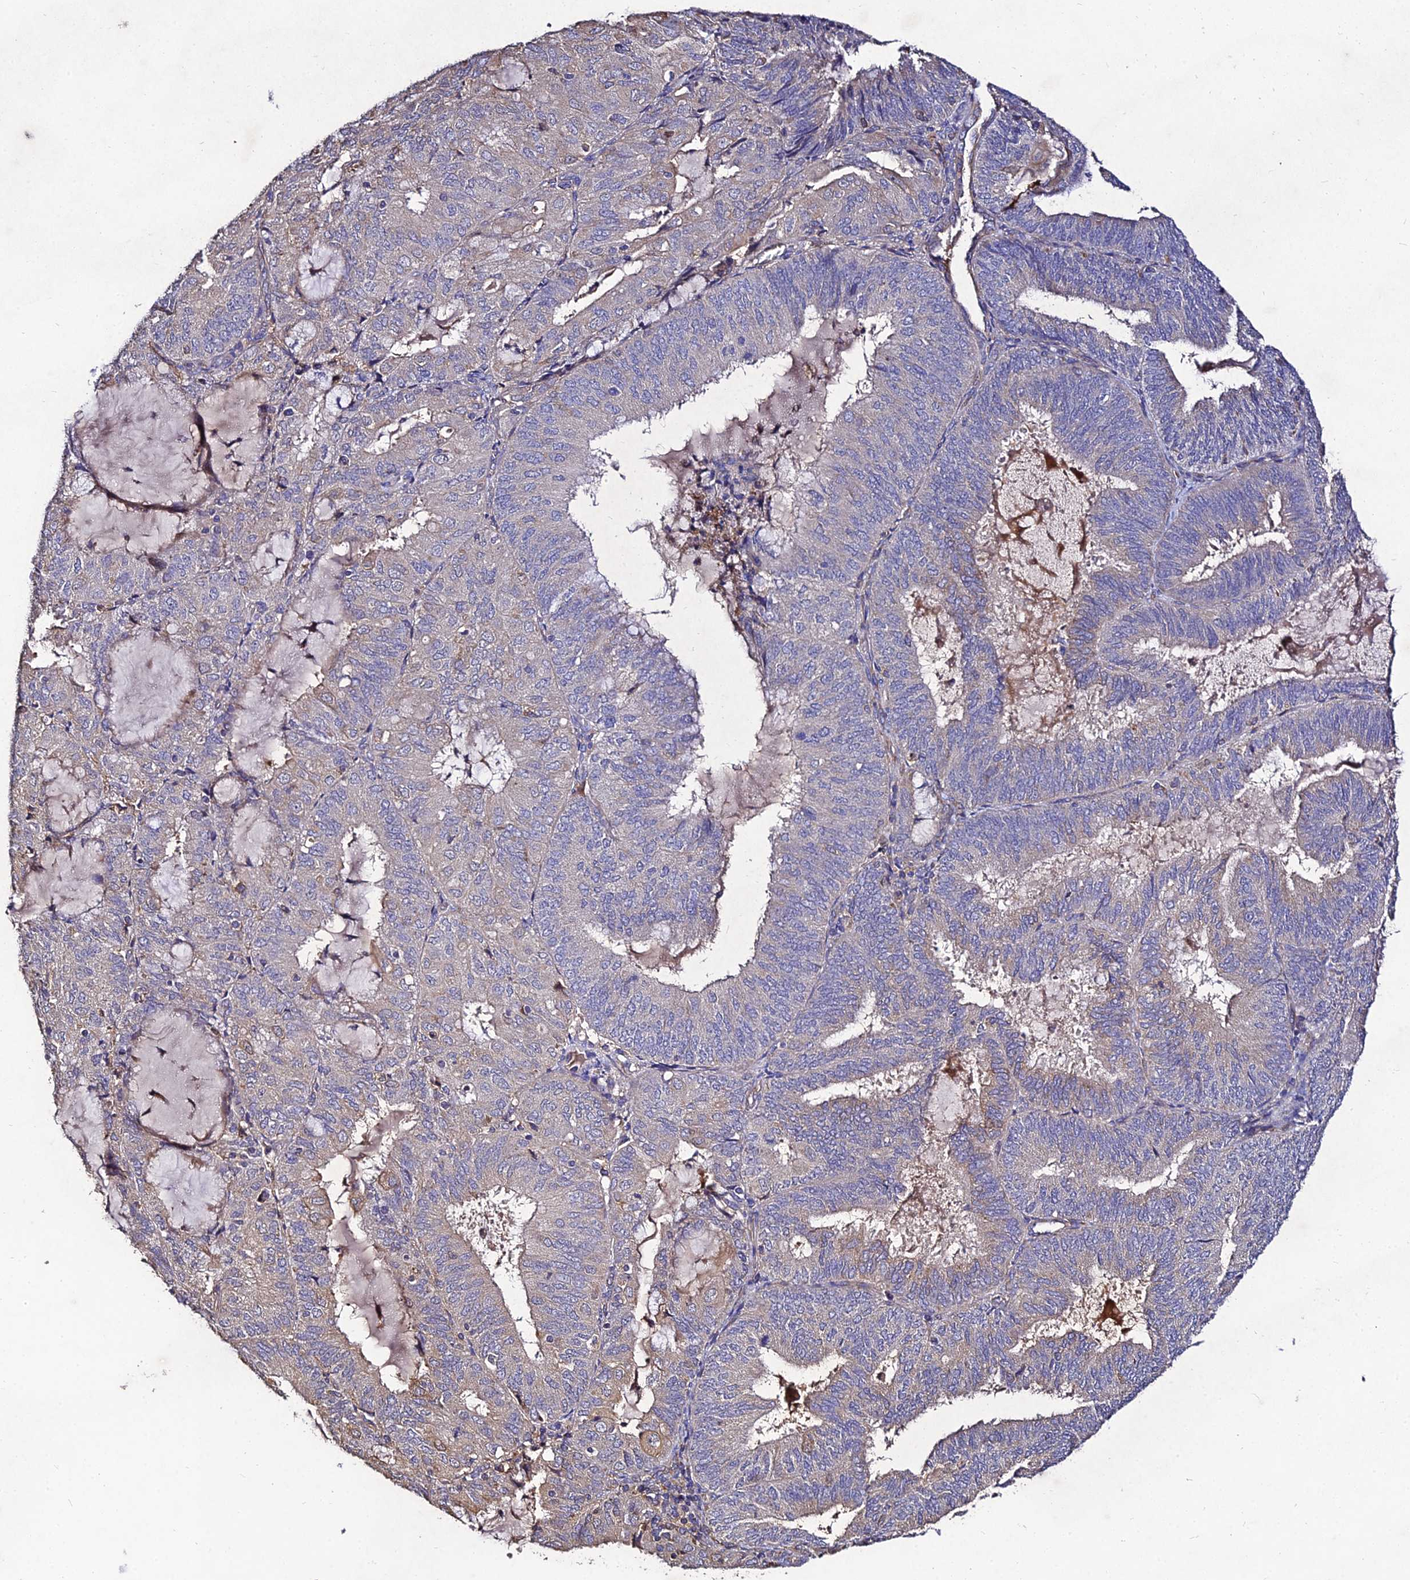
{"staining": {"intensity": "weak", "quantity": "25%-75%", "location": "cytoplasmic/membranous"}, "tissue": "endometrial cancer", "cell_type": "Tumor cells", "image_type": "cancer", "snomed": [{"axis": "morphology", "description": "Adenocarcinoma, NOS"}, {"axis": "topography", "description": "Endometrium"}], "caption": "A micrograph of human adenocarcinoma (endometrial) stained for a protein exhibits weak cytoplasmic/membranous brown staining in tumor cells. (DAB = brown stain, brightfield microscopy at high magnification).", "gene": "AP3M2", "patient": {"sex": "female", "age": 81}}